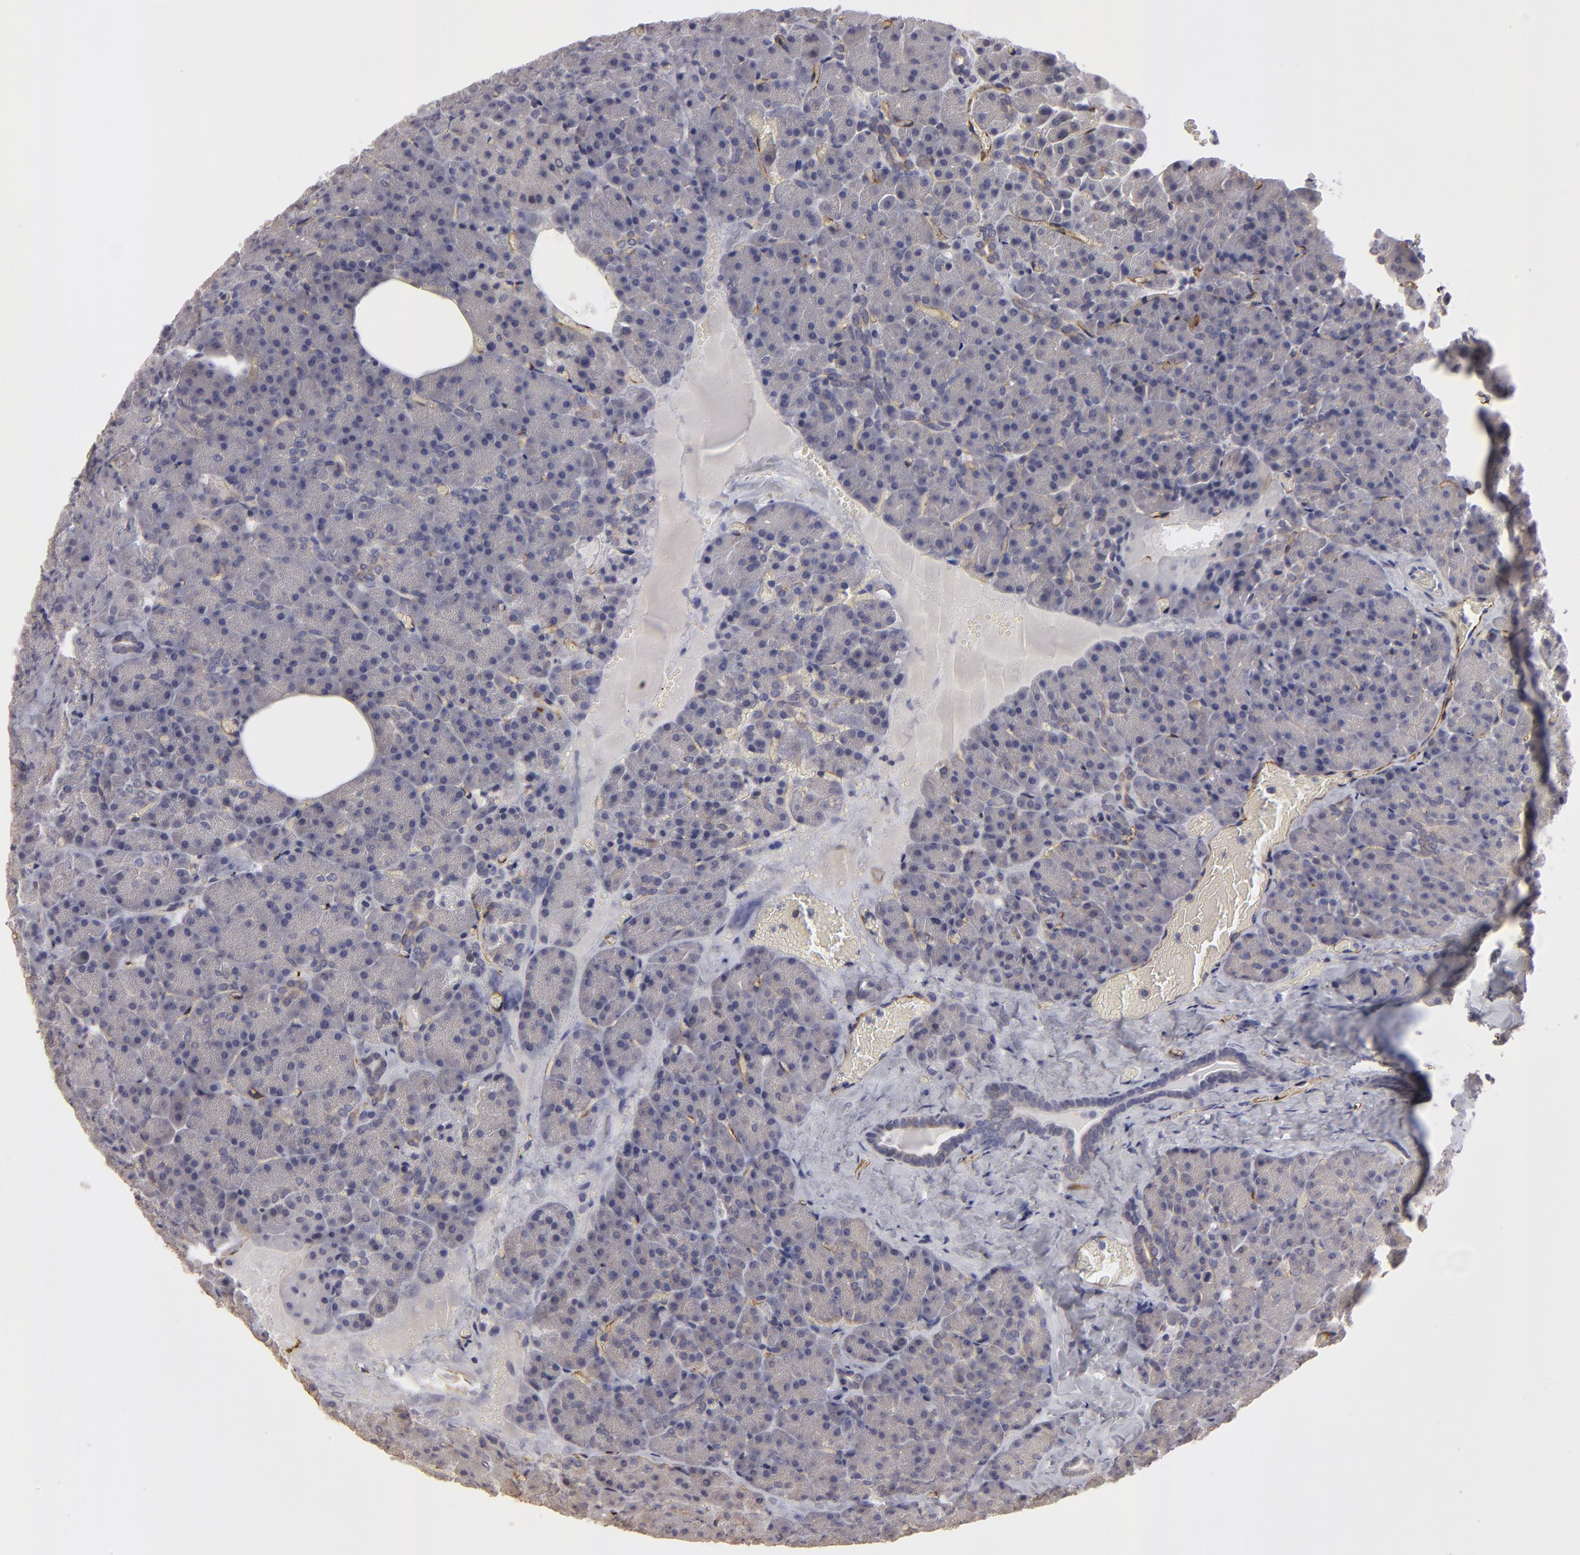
{"staining": {"intensity": "weak", "quantity": ">75%", "location": "cytoplasmic/membranous"}, "tissue": "carcinoid", "cell_type": "Tumor cells", "image_type": "cancer", "snomed": [{"axis": "morphology", "description": "Normal tissue, NOS"}, {"axis": "morphology", "description": "Carcinoid, malignant, NOS"}, {"axis": "topography", "description": "Pancreas"}], "caption": "A micrograph of human carcinoid stained for a protein exhibits weak cytoplasmic/membranous brown staining in tumor cells.", "gene": "ZNF175", "patient": {"sex": "female", "age": 35}}